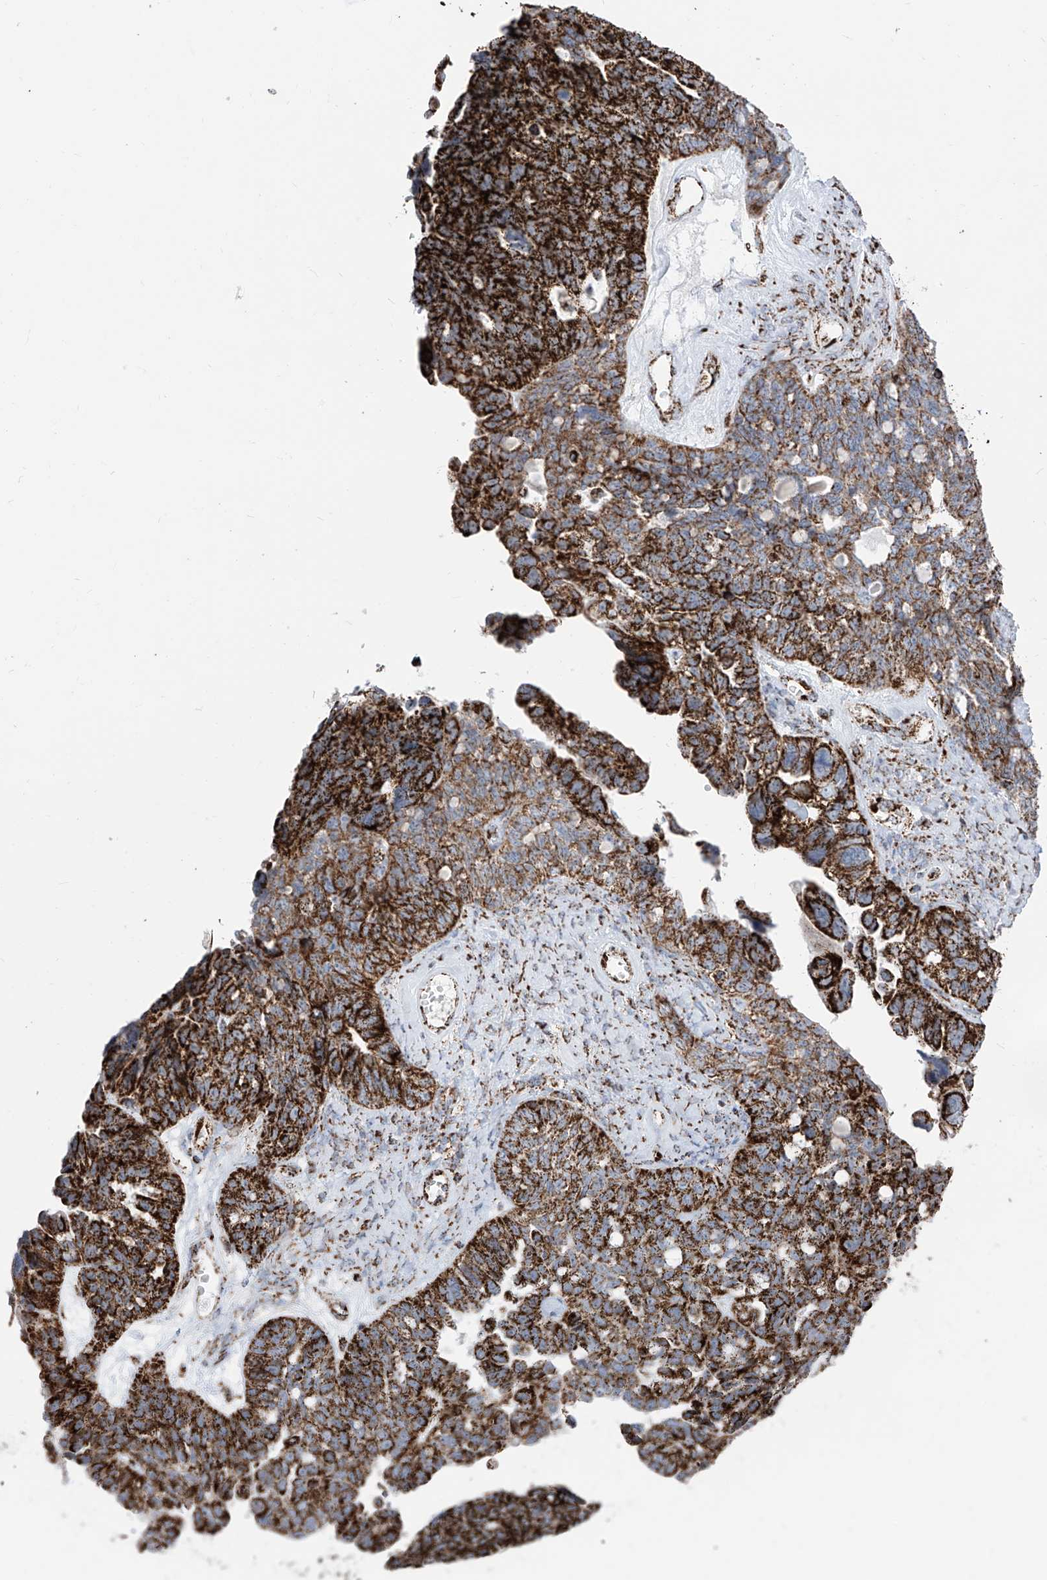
{"staining": {"intensity": "strong", "quantity": ">75%", "location": "cytoplasmic/membranous"}, "tissue": "ovarian cancer", "cell_type": "Tumor cells", "image_type": "cancer", "snomed": [{"axis": "morphology", "description": "Cystadenocarcinoma, serous, NOS"}, {"axis": "topography", "description": "Ovary"}], "caption": "Tumor cells display strong cytoplasmic/membranous expression in about >75% of cells in ovarian cancer. (Brightfield microscopy of DAB IHC at high magnification).", "gene": "COX5B", "patient": {"sex": "female", "age": 79}}